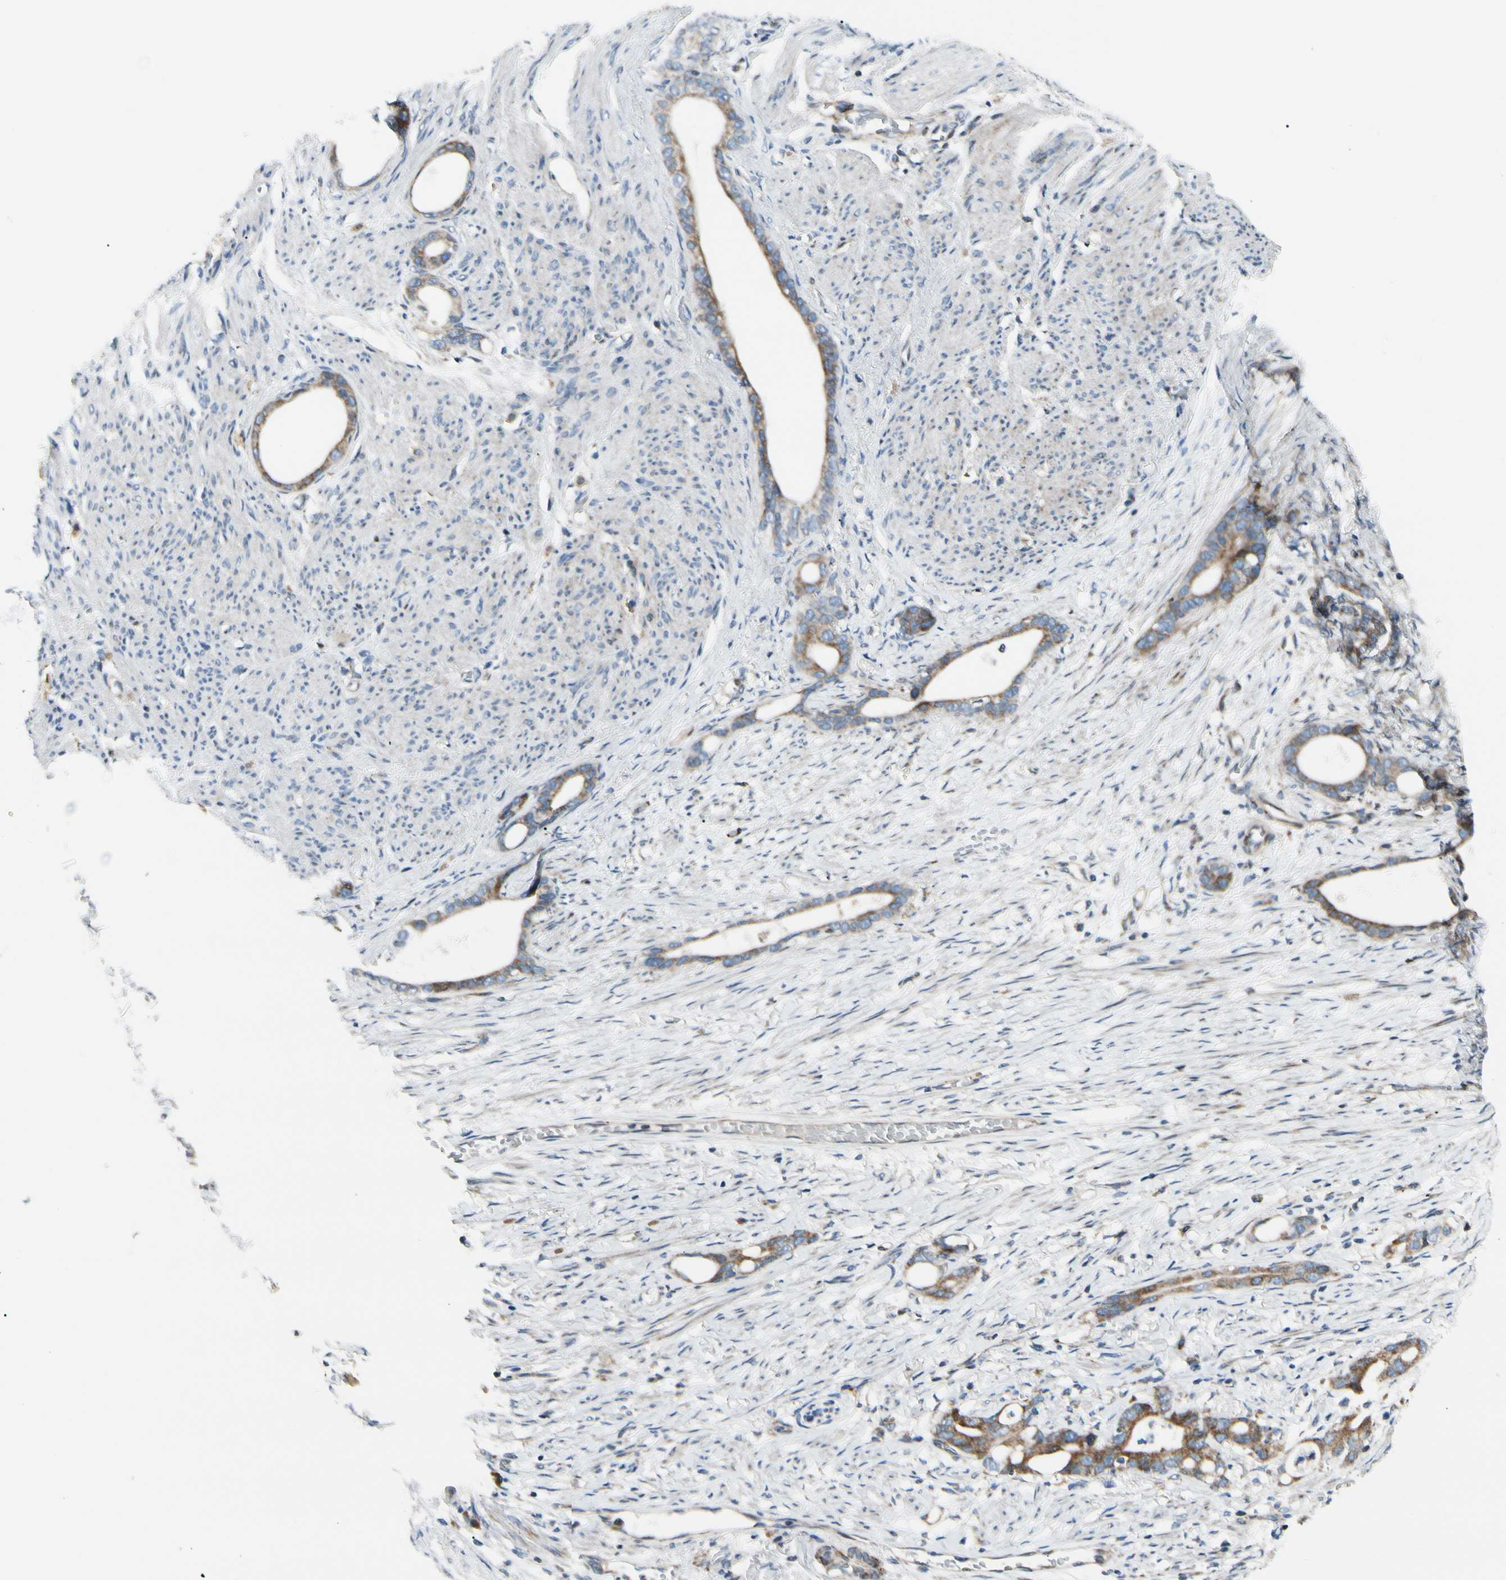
{"staining": {"intensity": "weak", "quantity": ">75%", "location": "cytoplasmic/membranous"}, "tissue": "stomach cancer", "cell_type": "Tumor cells", "image_type": "cancer", "snomed": [{"axis": "morphology", "description": "Adenocarcinoma, NOS"}, {"axis": "topography", "description": "Stomach"}], "caption": "This is an image of immunohistochemistry (IHC) staining of stomach cancer (adenocarcinoma), which shows weak positivity in the cytoplasmic/membranous of tumor cells.", "gene": "MRPL9", "patient": {"sex": "female", "age": 75}}